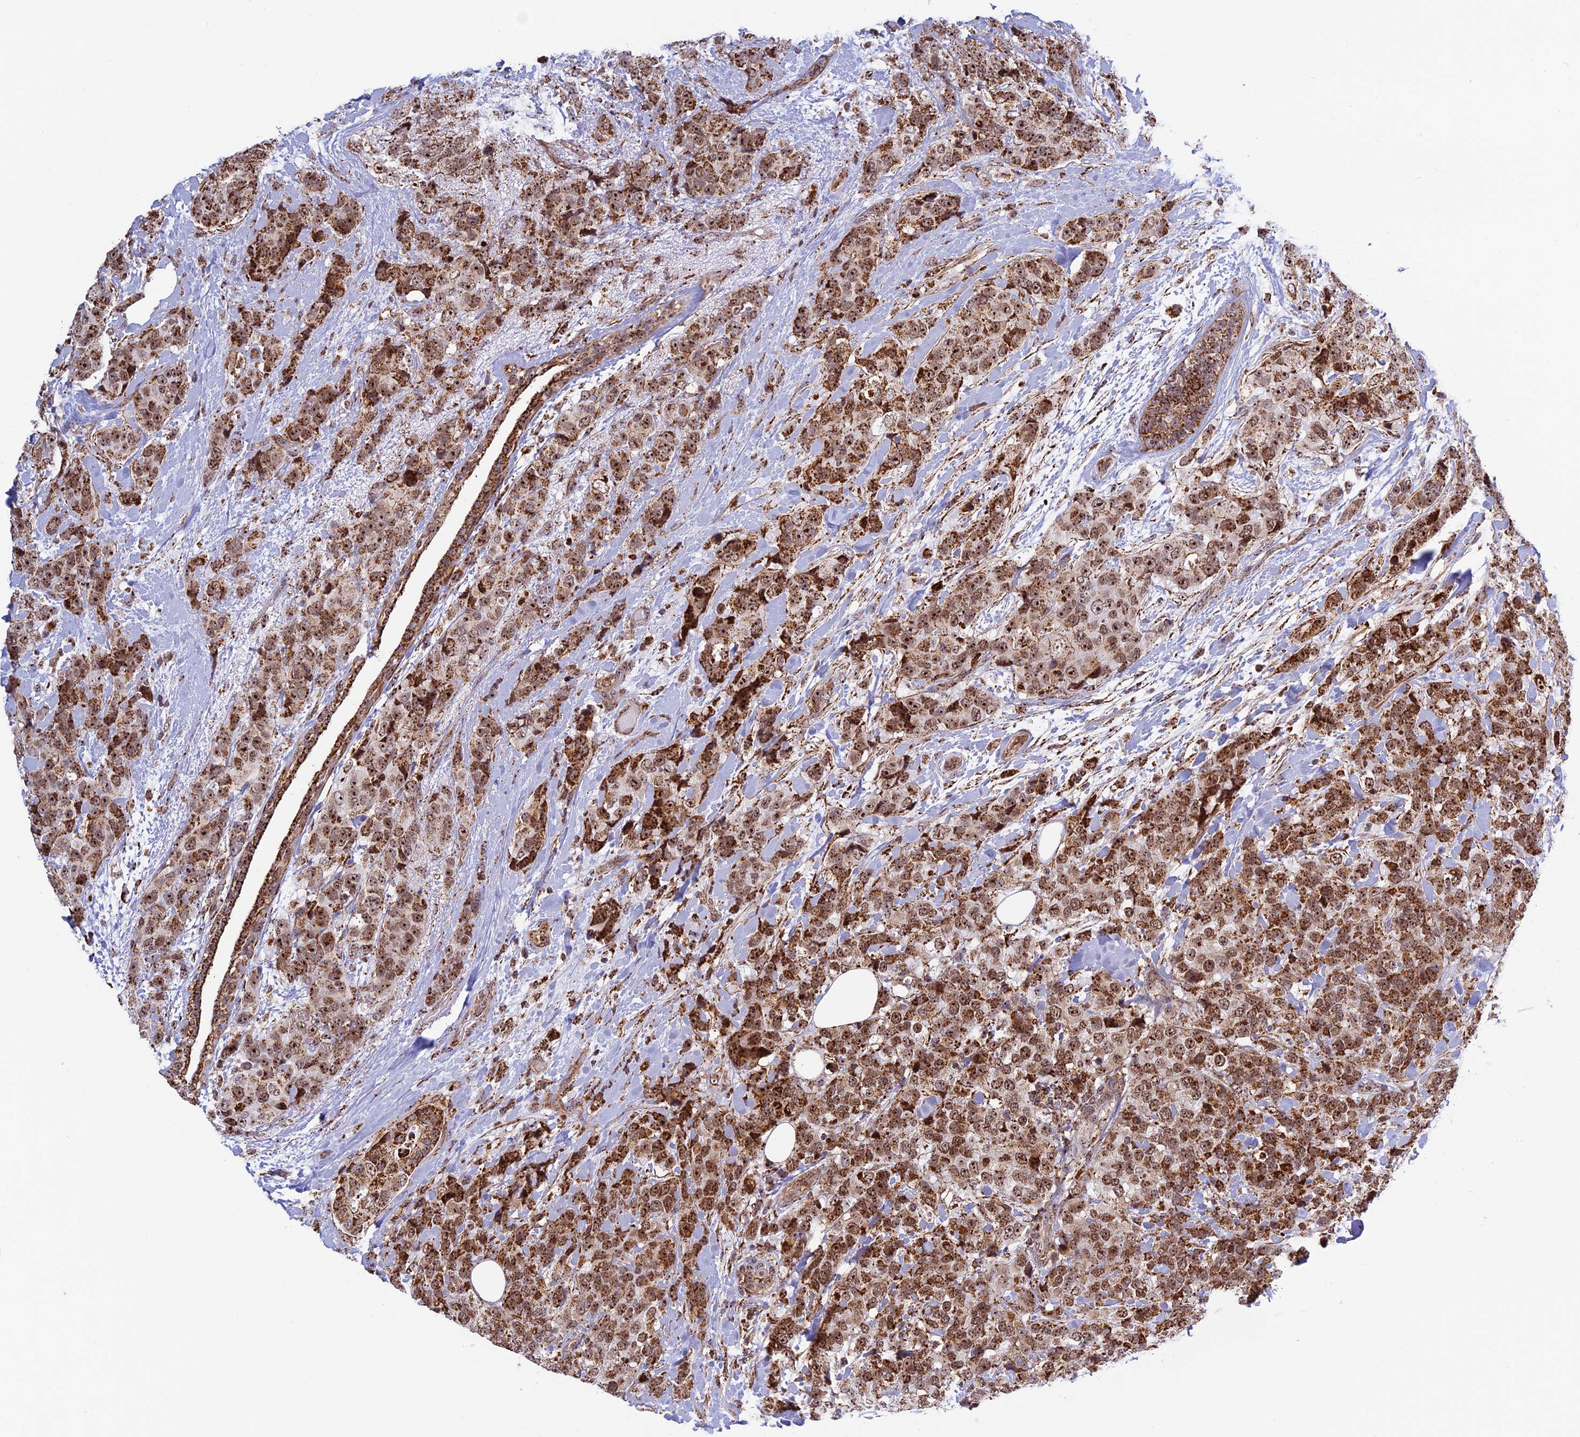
{"staining": {"intensity": "strong", "quantity": ">75%", "location": "cytoplasmic/membranous,nuclear"}, "tissue": "breast cancer", "cell_type": "Tumor cells", "image_type": "cancer", "snomed": [{"axis": "morphology", "description": "Lobular carcinoma"}, {"axis": "topography", "description": "Breast"}], "caption": "Strong cytoplasmic/membranous and nuclear positivity for a protein is present in approximately >75% of tumor cells of breast cancer (lobular carcinoma) using immunohistochemistry.", "gene": "POLR1G", "patient": {"sex": "female", "age": 59}}